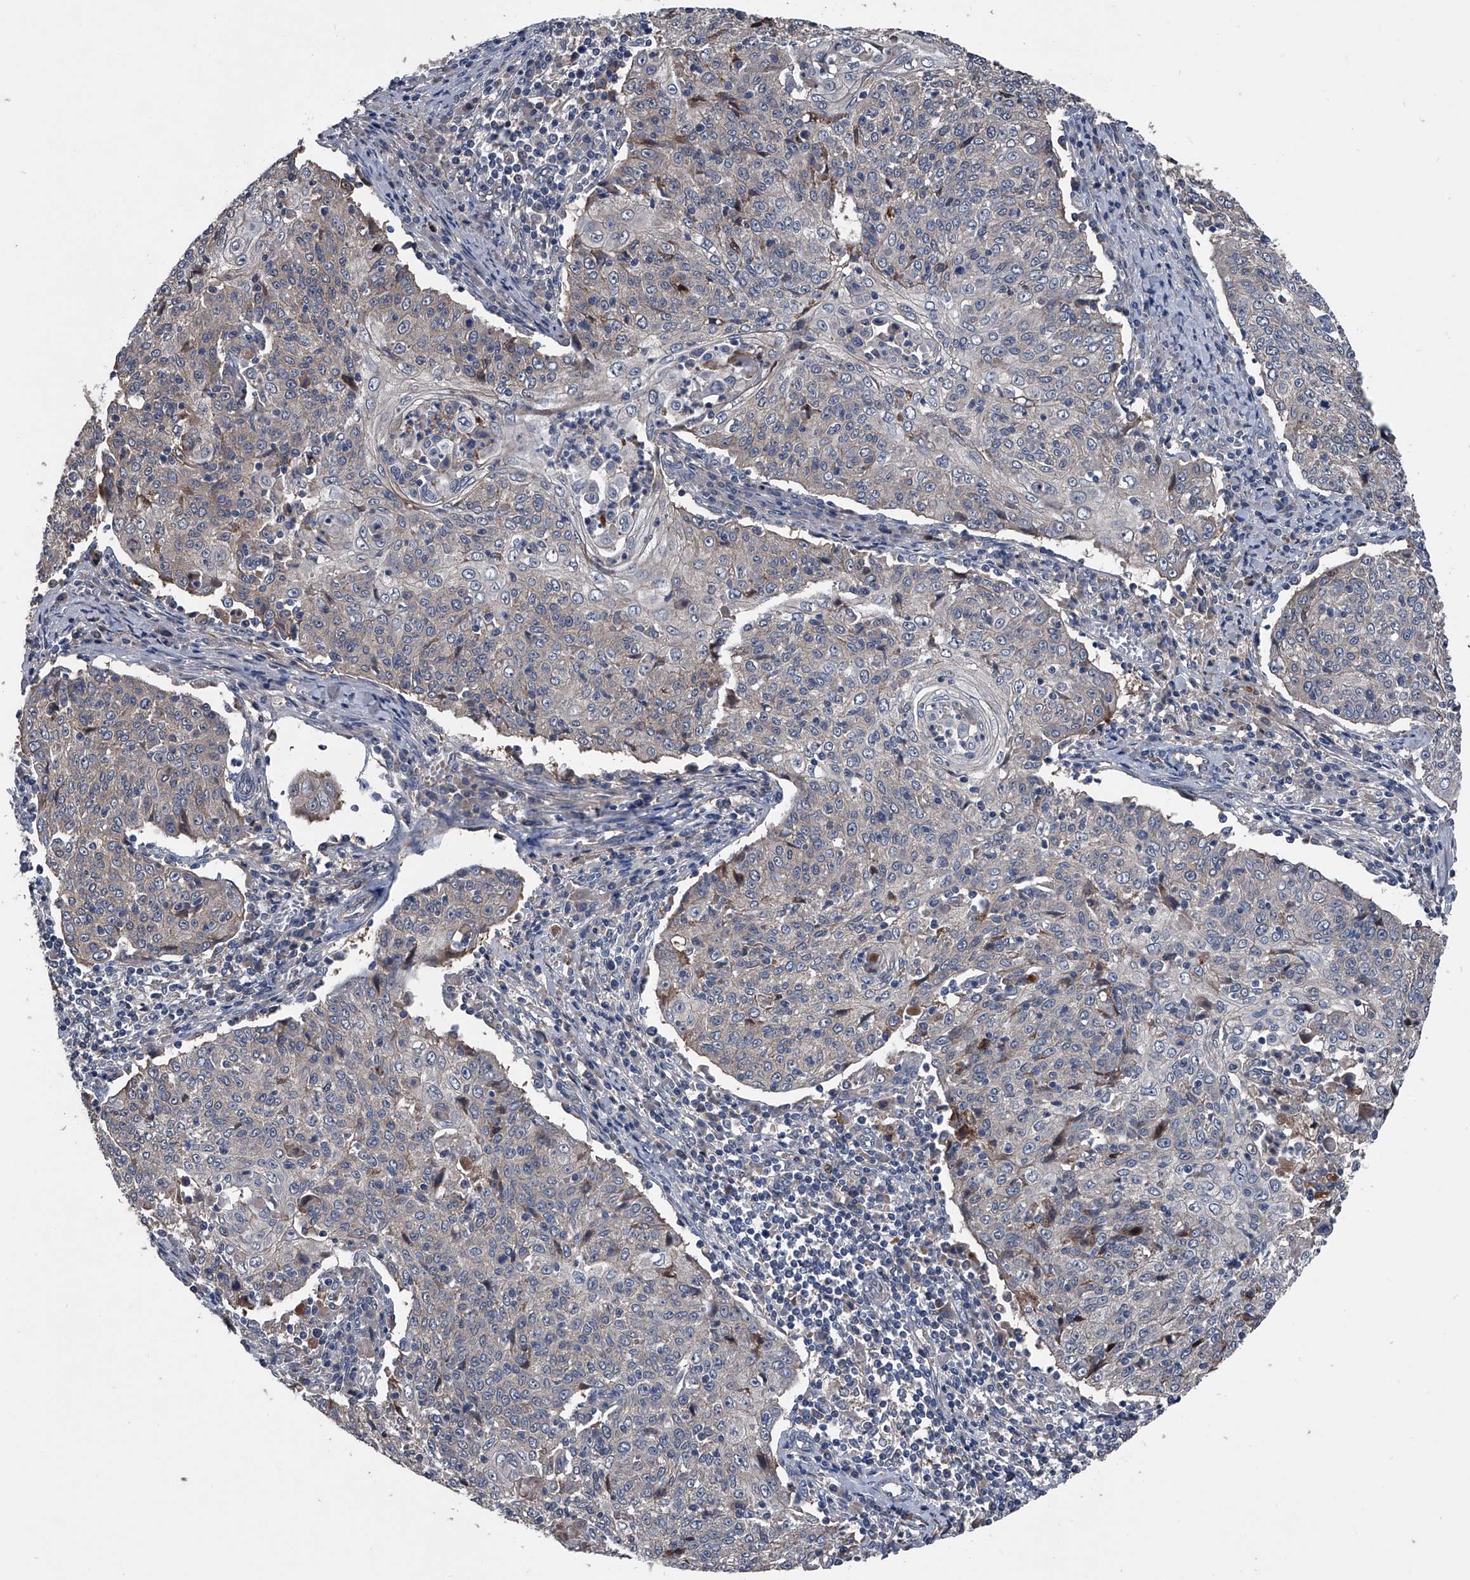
{"staining": {"intensity": "negative", "quantity": "none", "location": "none"}, "tissue": "cervical cancer", "cell_type": "Tumor cells", "image_type": "cancer", "snomed": [{"axis": "morphology", "description": "Squamous cell carcinoma, NOS"}, {"axis": "topography", "description": "Cervix"}], "caption": "Squamous cell carcinoma (cervical) was stained to show a protein in brown. There is no significant positivity in tumor cells.", "gene": "KIF13A", "patient": {"sex": "female", "age": 48}}